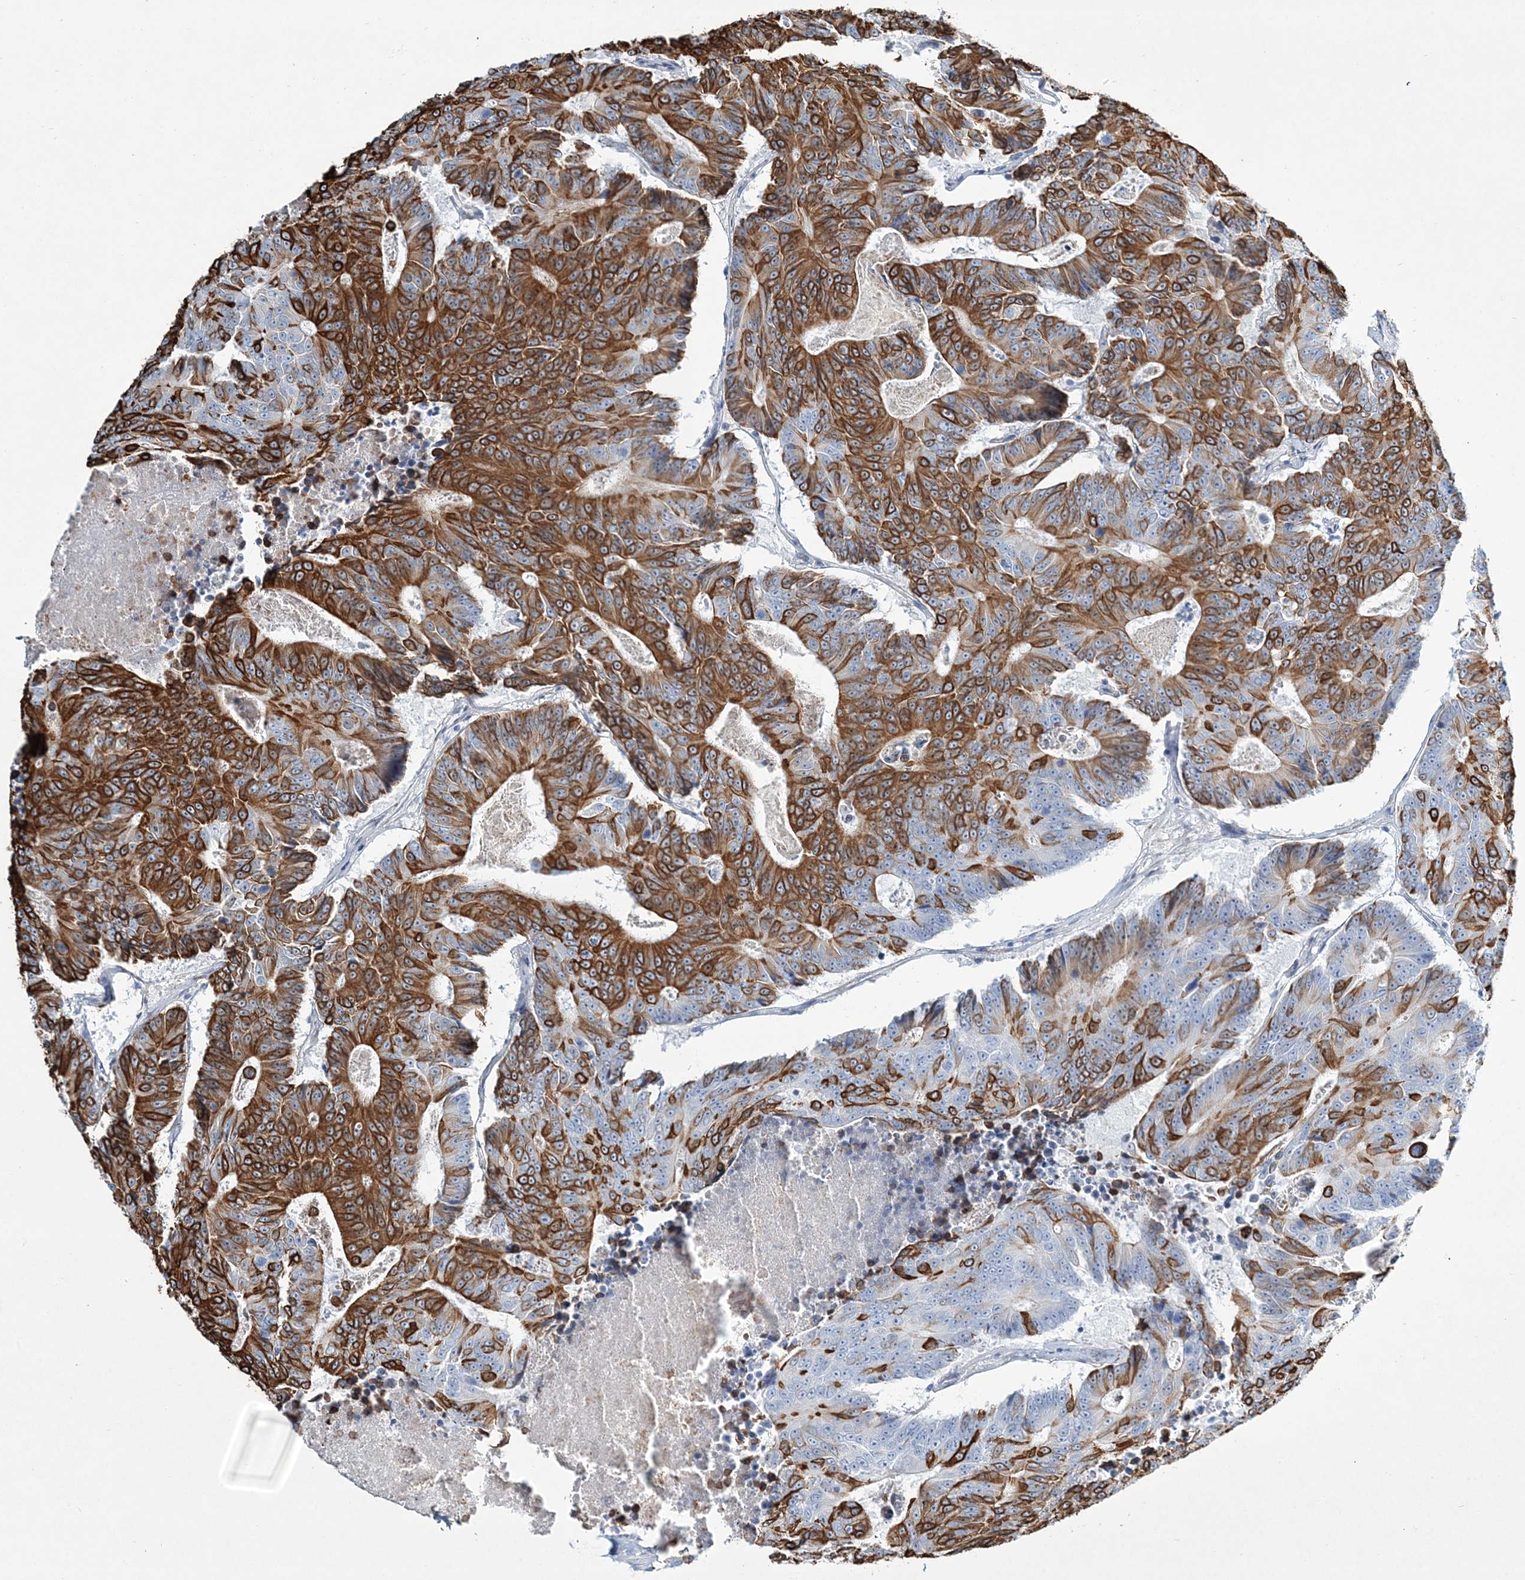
{"staining": {"intensity": "strong", "quantity": "25%-75%", "location": "cytoplasmic/membranous"}, "tissue": "colorectal cancer", "cell_type": "Tumor cells", "image_type": "cancer", "snomed": [{"axis": "morphology", "description": "Adenocarcinoma, NOS"}, {"axis": "topography", "description": "Colon"}], "caption": "About 25%-75% of tumor cells in human colorectal cancer (adenocarcinoma) demonstrate strong cytoplasmic/membranous protein expression as visualized by brown immunohistochemical staining.", "gene": "ADGRL1", "patient": {"sex": "male", "age": 83}}